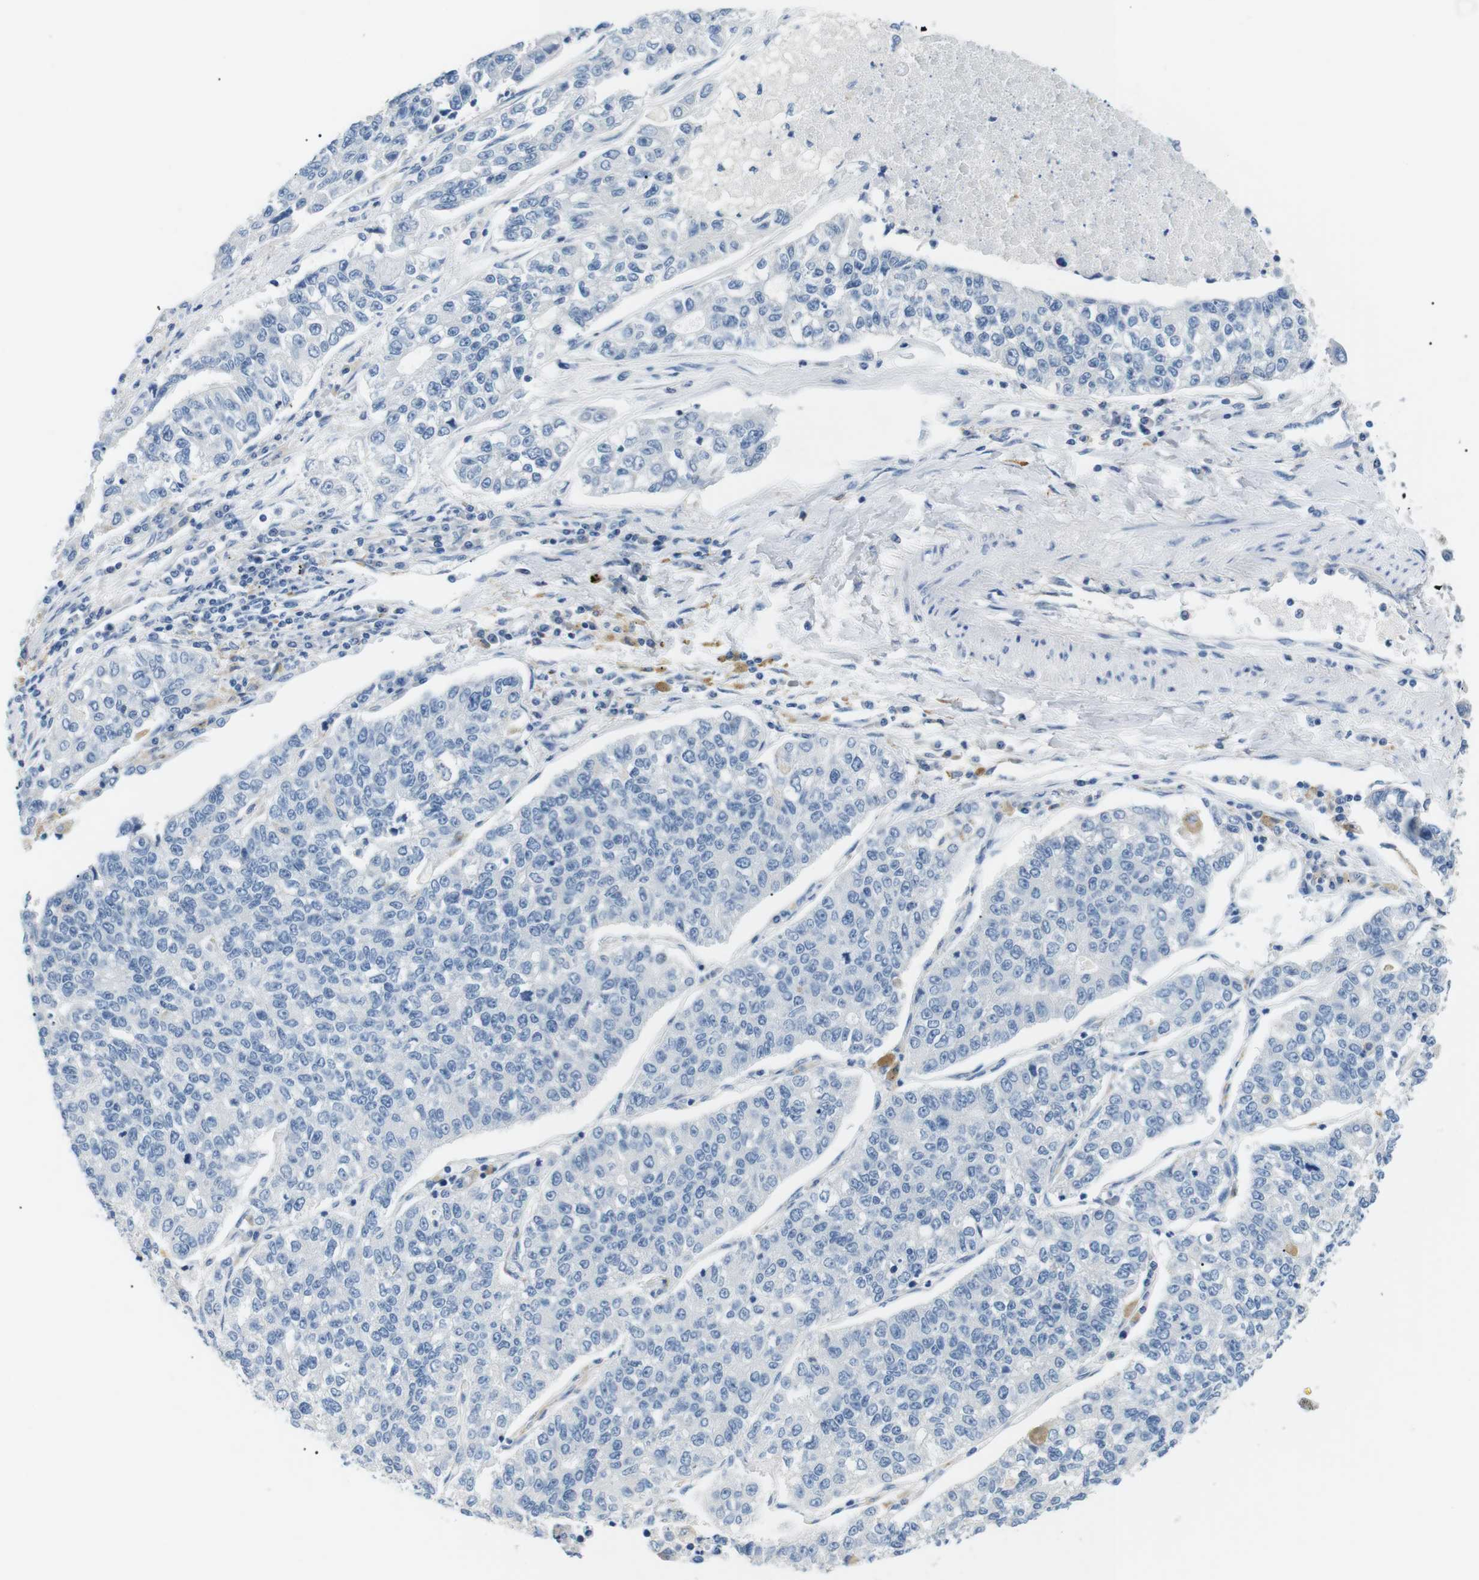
{"staining": {"intensity": "negative", "quantity": "none", "location": "none"}, "tissue": "lung cancer", "cell_type": "Tumor cells", "image_type": "cancer", "snomed": [{"axis": "morphology", "description": "Adenocarcinoma, NOS"}, {"axis": "topography", "description": "Lung"}], "caption": "IHC micrograph of neoplastic tissue: human lung cancer (adenocarcinoma) stained with DAB reveals no significant protein positivity in tumor cells.", "gene": "FCGRT", "patient": {"sex": "male", "age": 49}}